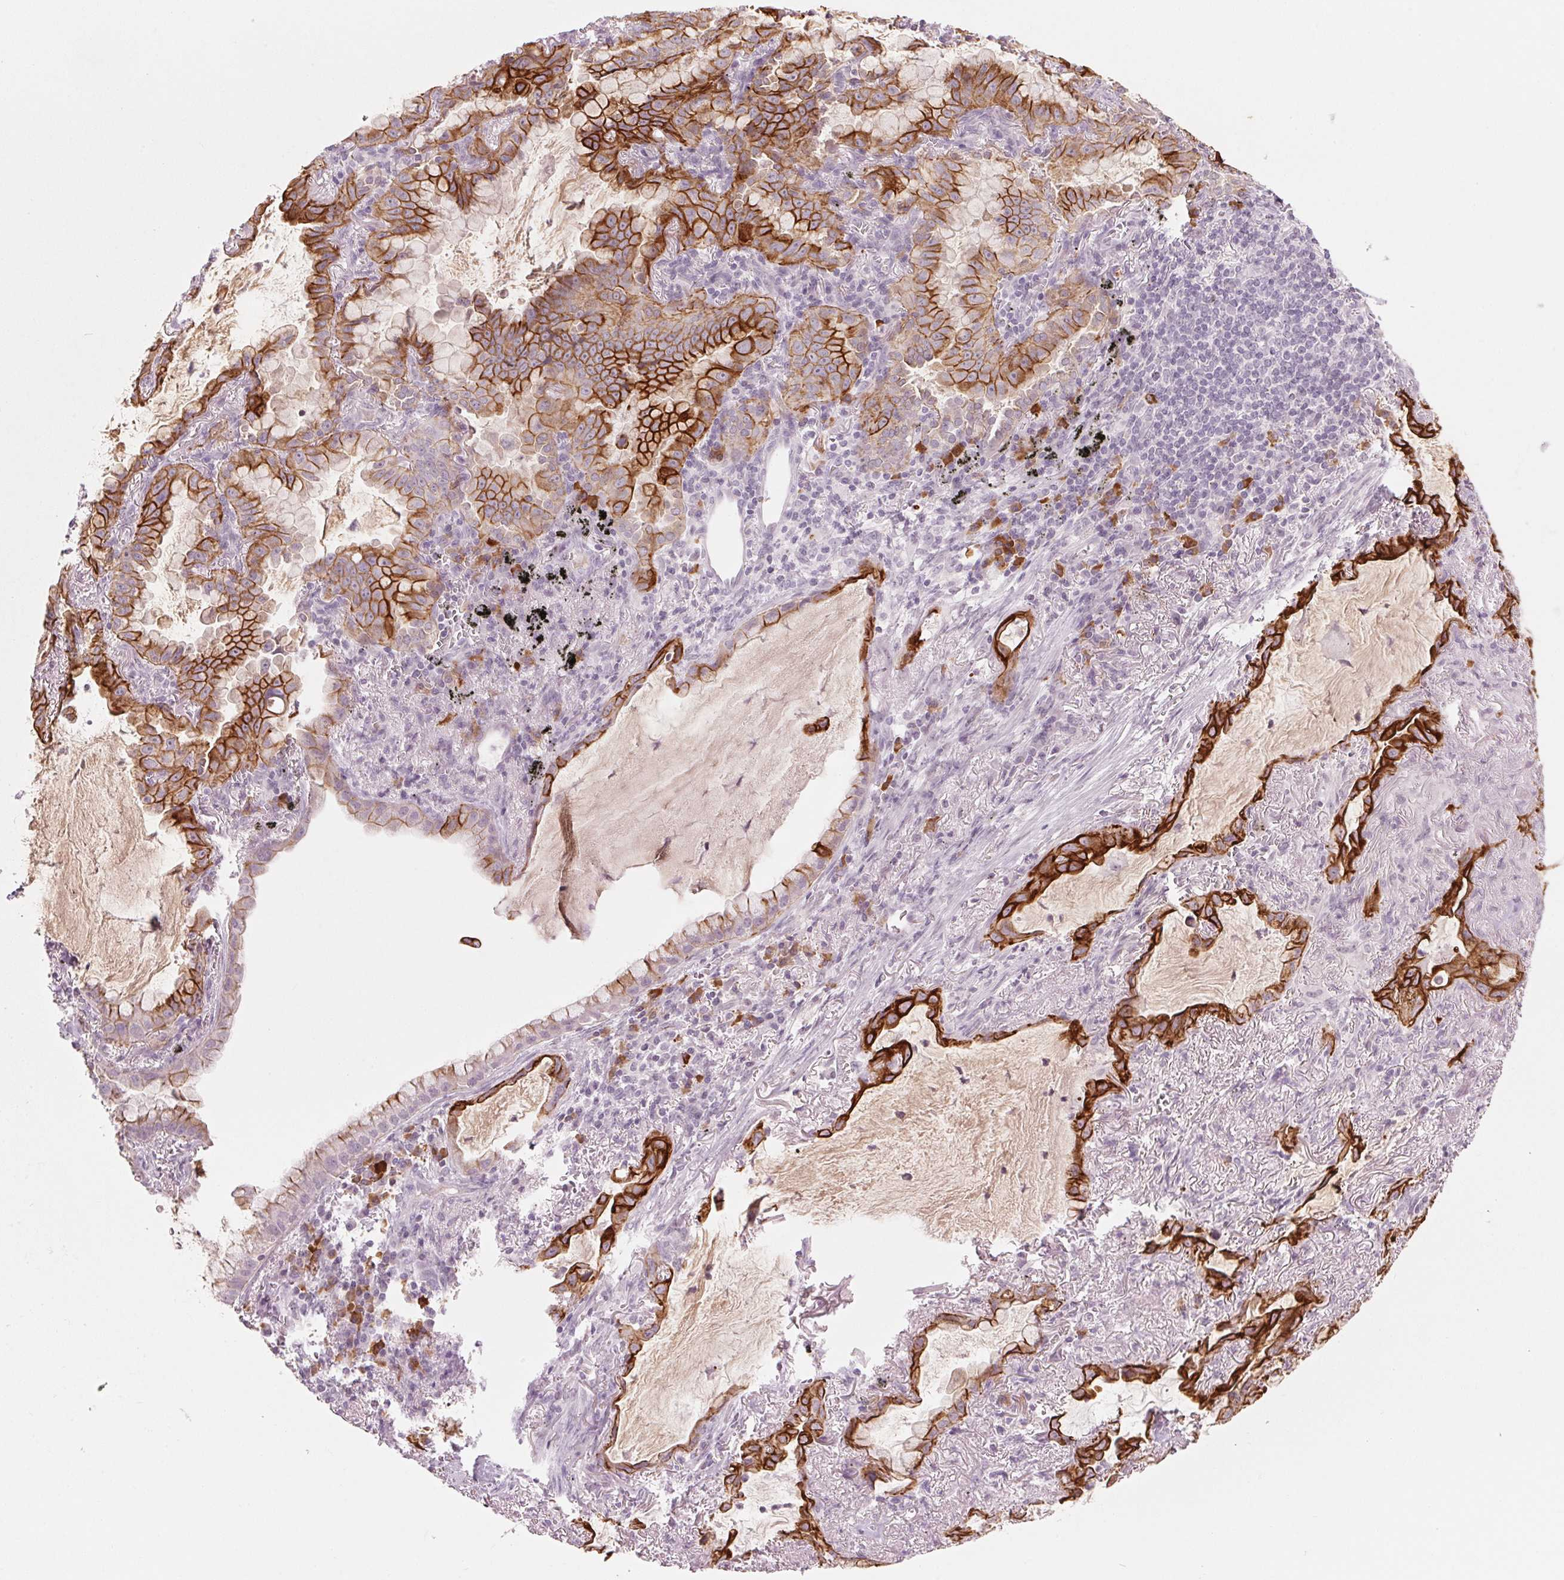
{"staining": {"intensity": "strong", "quantity": ">75%", "location": "cytoplasmic/membranous"}, "tissue": "lung cancer", "cell_type": "Tumor cells", "image_type": "cancer", "snomed": [{"axis": "morphology", "description": "Adenocarcinoma, NOS"}, {"axis": "topography", "description": "Lung"}], "caption": "A high-resolution histopathology image shows immunohistochemistry staining of adenocarcinoma (lung), which demonstrates strong cytoplasmic/membranous staining in approximately >75% of tumor cells. (DAB IHC with brightfield microscopy, high magnification).", "gene": "SCTR", "patient": {"sex": "male", "age": 65}}